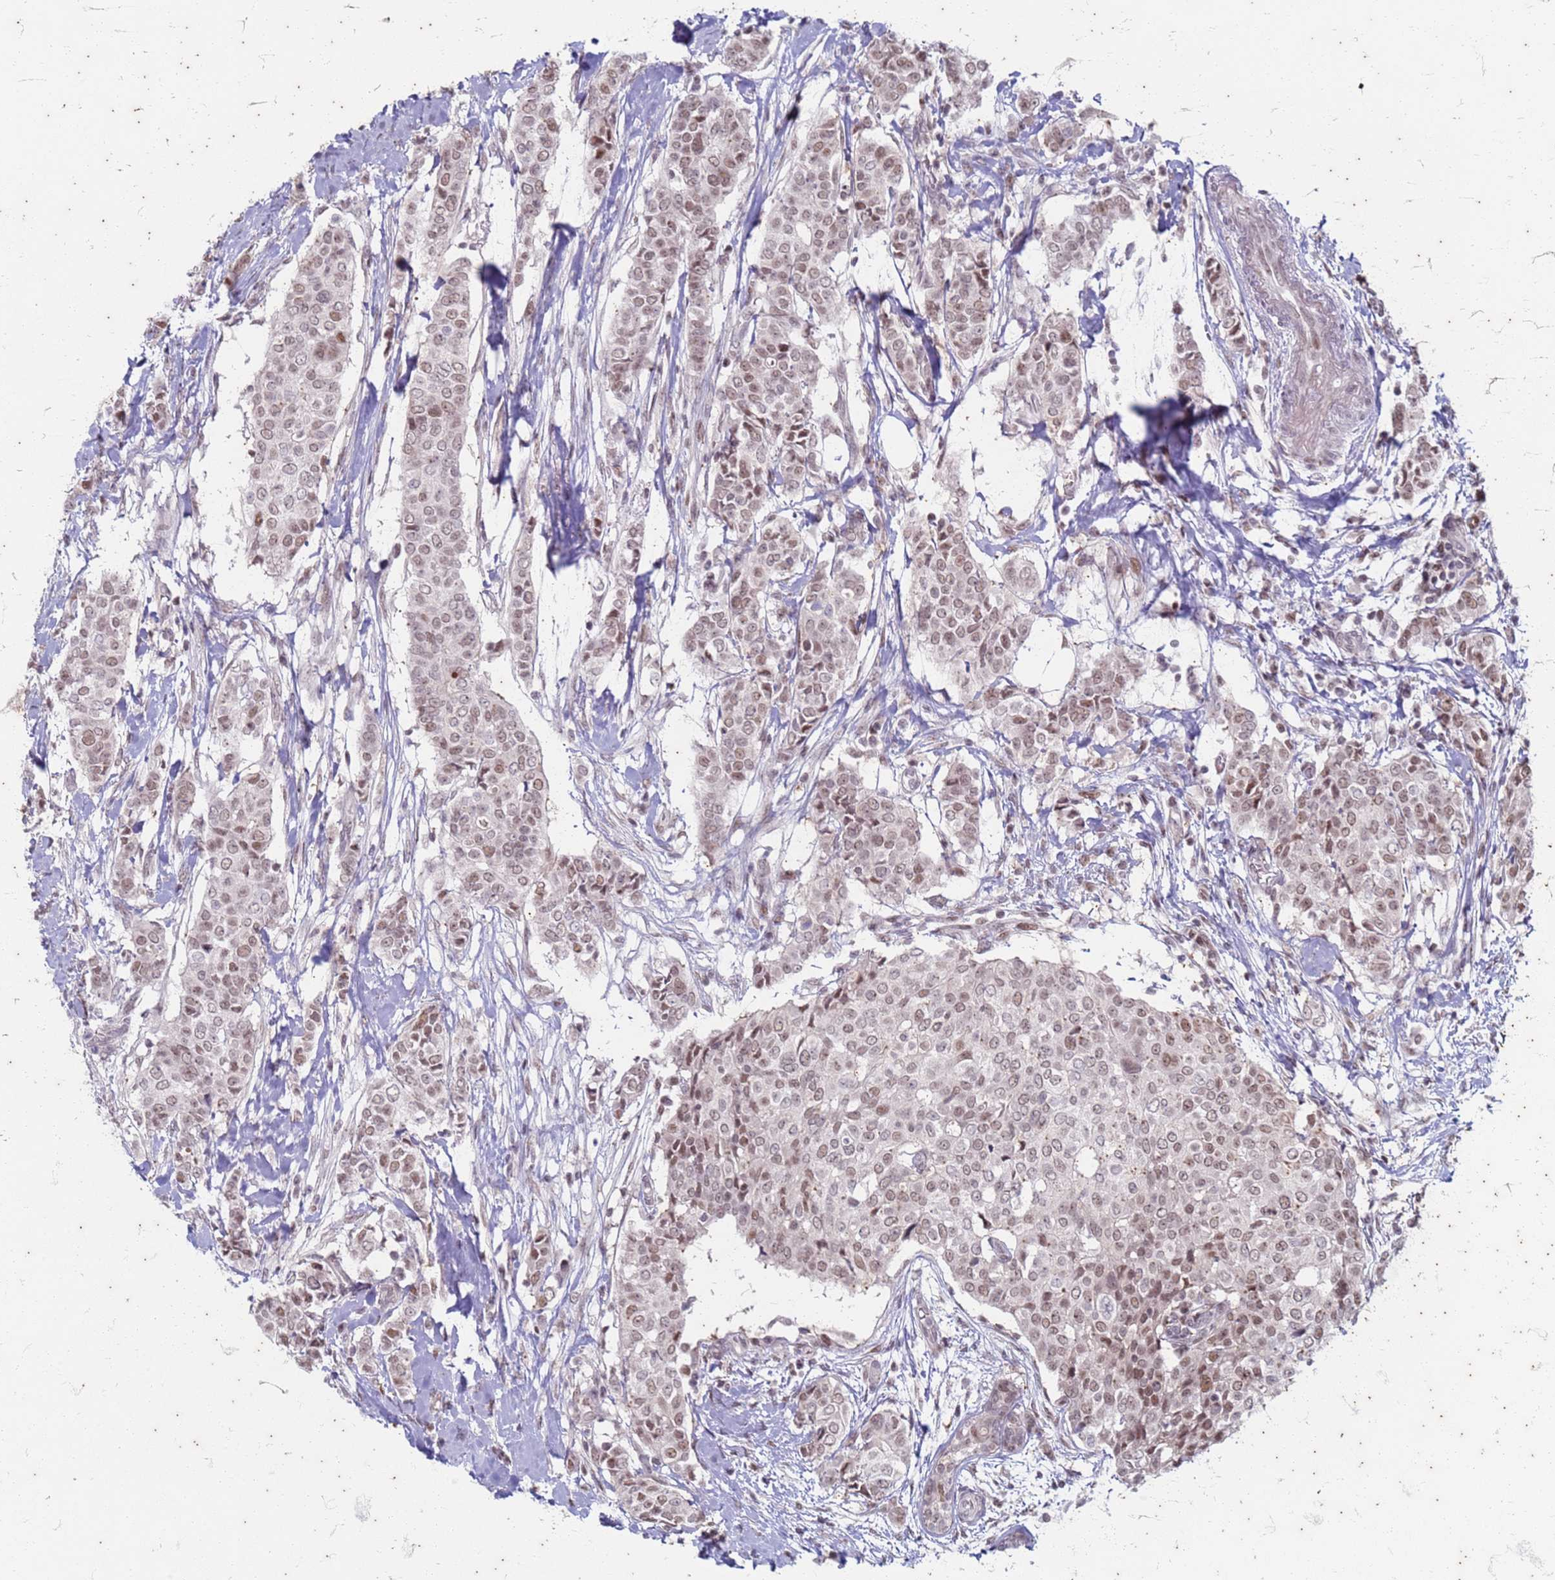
{"staining": {"intensity": "moderate", "quantity": "25%-75%", "location": "nuclear"}, "tissue": "breast cancer", "cell_type": "Tumor cells", "image_type": "cancer", "snomed": [{"axis": "morphology", "description": "Lobular carcinoma"}, {"axis": "topography", "description": "Breast"}], "caption": "Immunohistochemistry (IHC) (DAB) staining of breast cancer demonstrates moderate nuclear protein staining in about 25%-75% of tumor cells.", "gene": "TRMT6", "patient": {"sex": "female", "age": 51}}